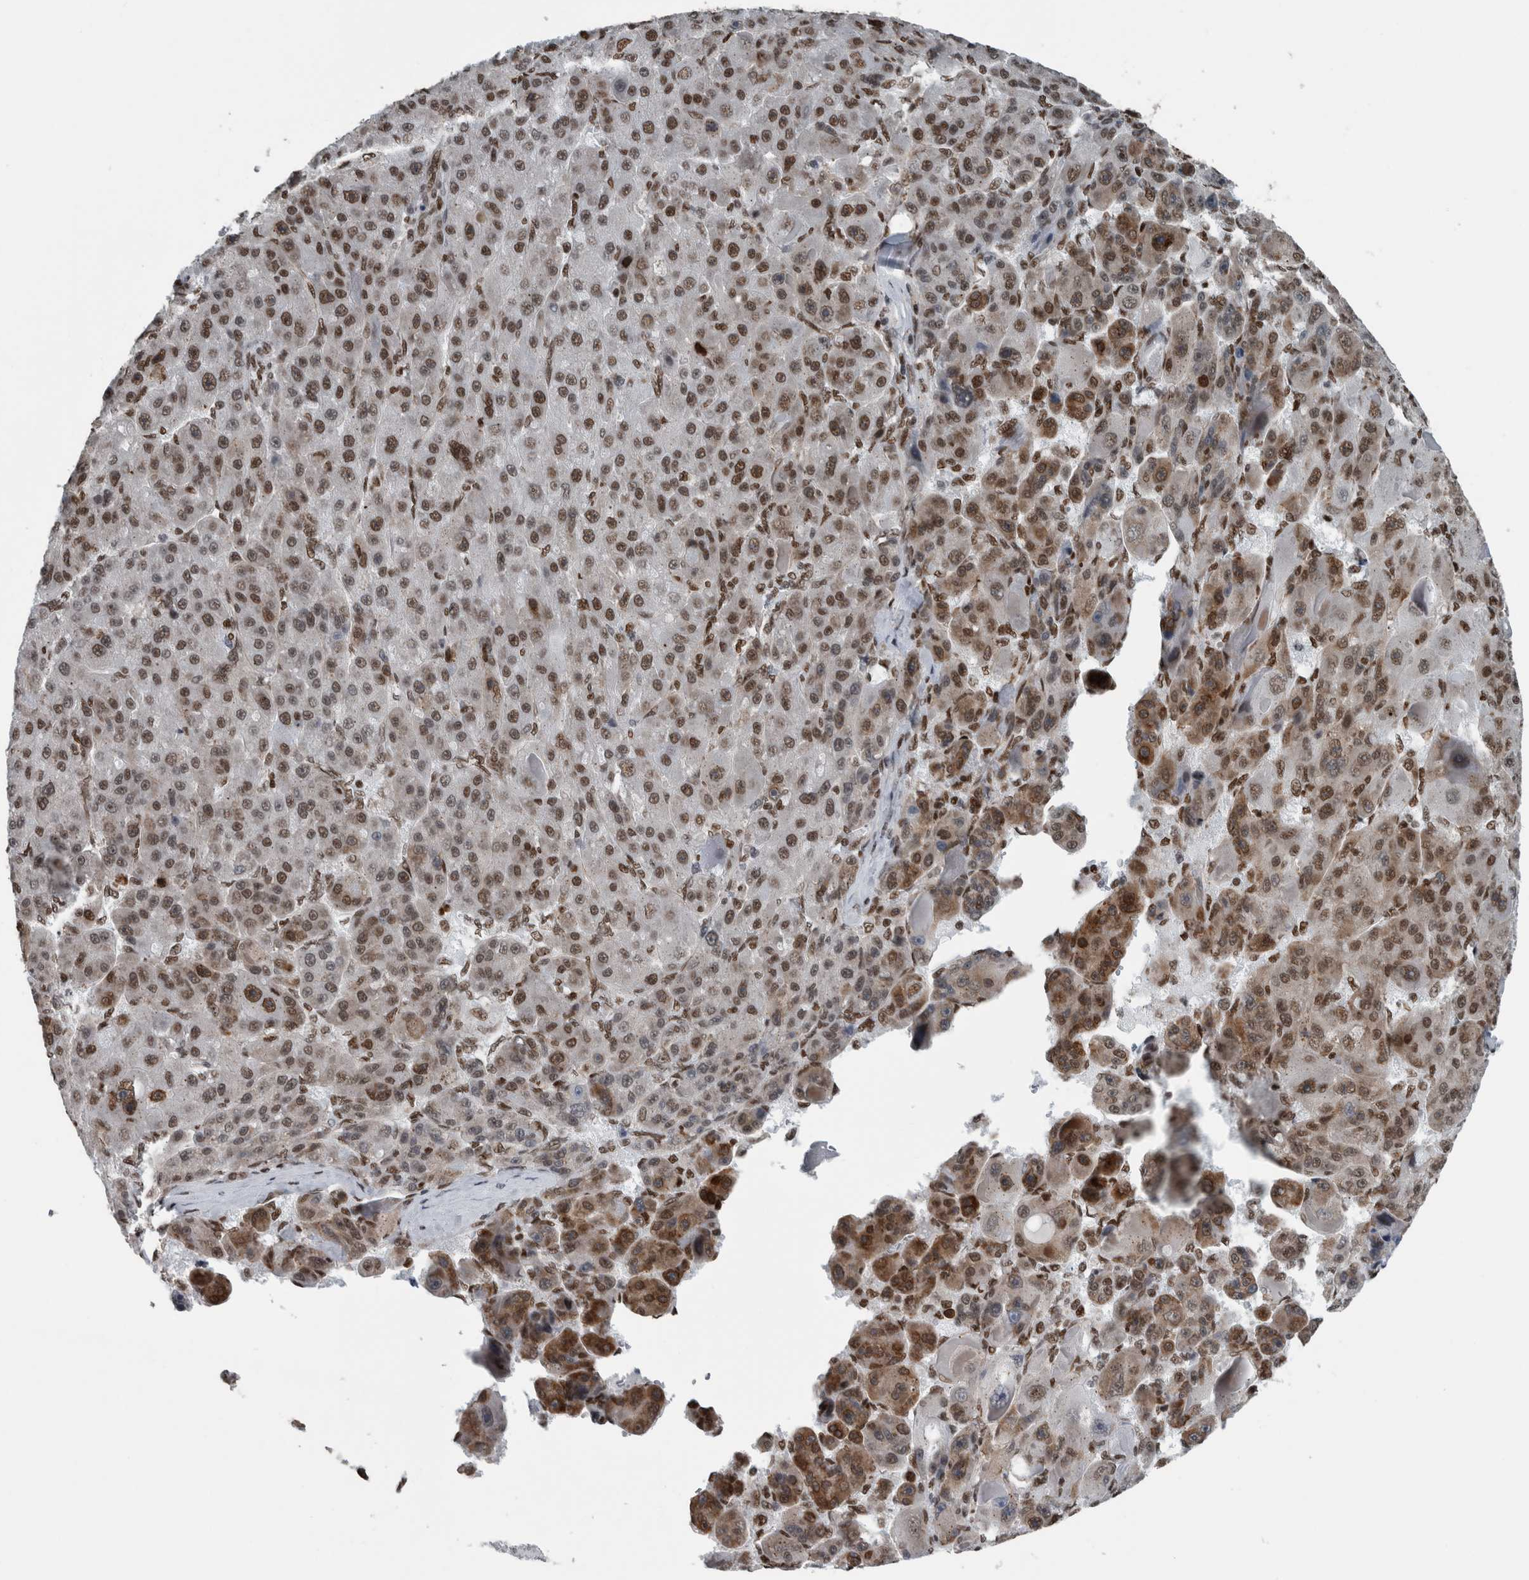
{"staining": {"intensity": "moderate", "quantity": ">75%", "location": "nuclear"}, "tissue": "liver cancer", "cell_type": "Tumor cells", "image_type": "cancer", "snomed": [{"axis": "morphology", "description": "Carcinoma, Hepatocellular, NOS"}, {"axis": "topography", "description": "Liver"}], "caption": "Protein expression analysis of human liver hepatocellular carcinoma reveals moderate nuclear expression in about >75% of tumor cells.", "gene": "DNMT3A", "patient": {"sex": "male", "age": 76}}